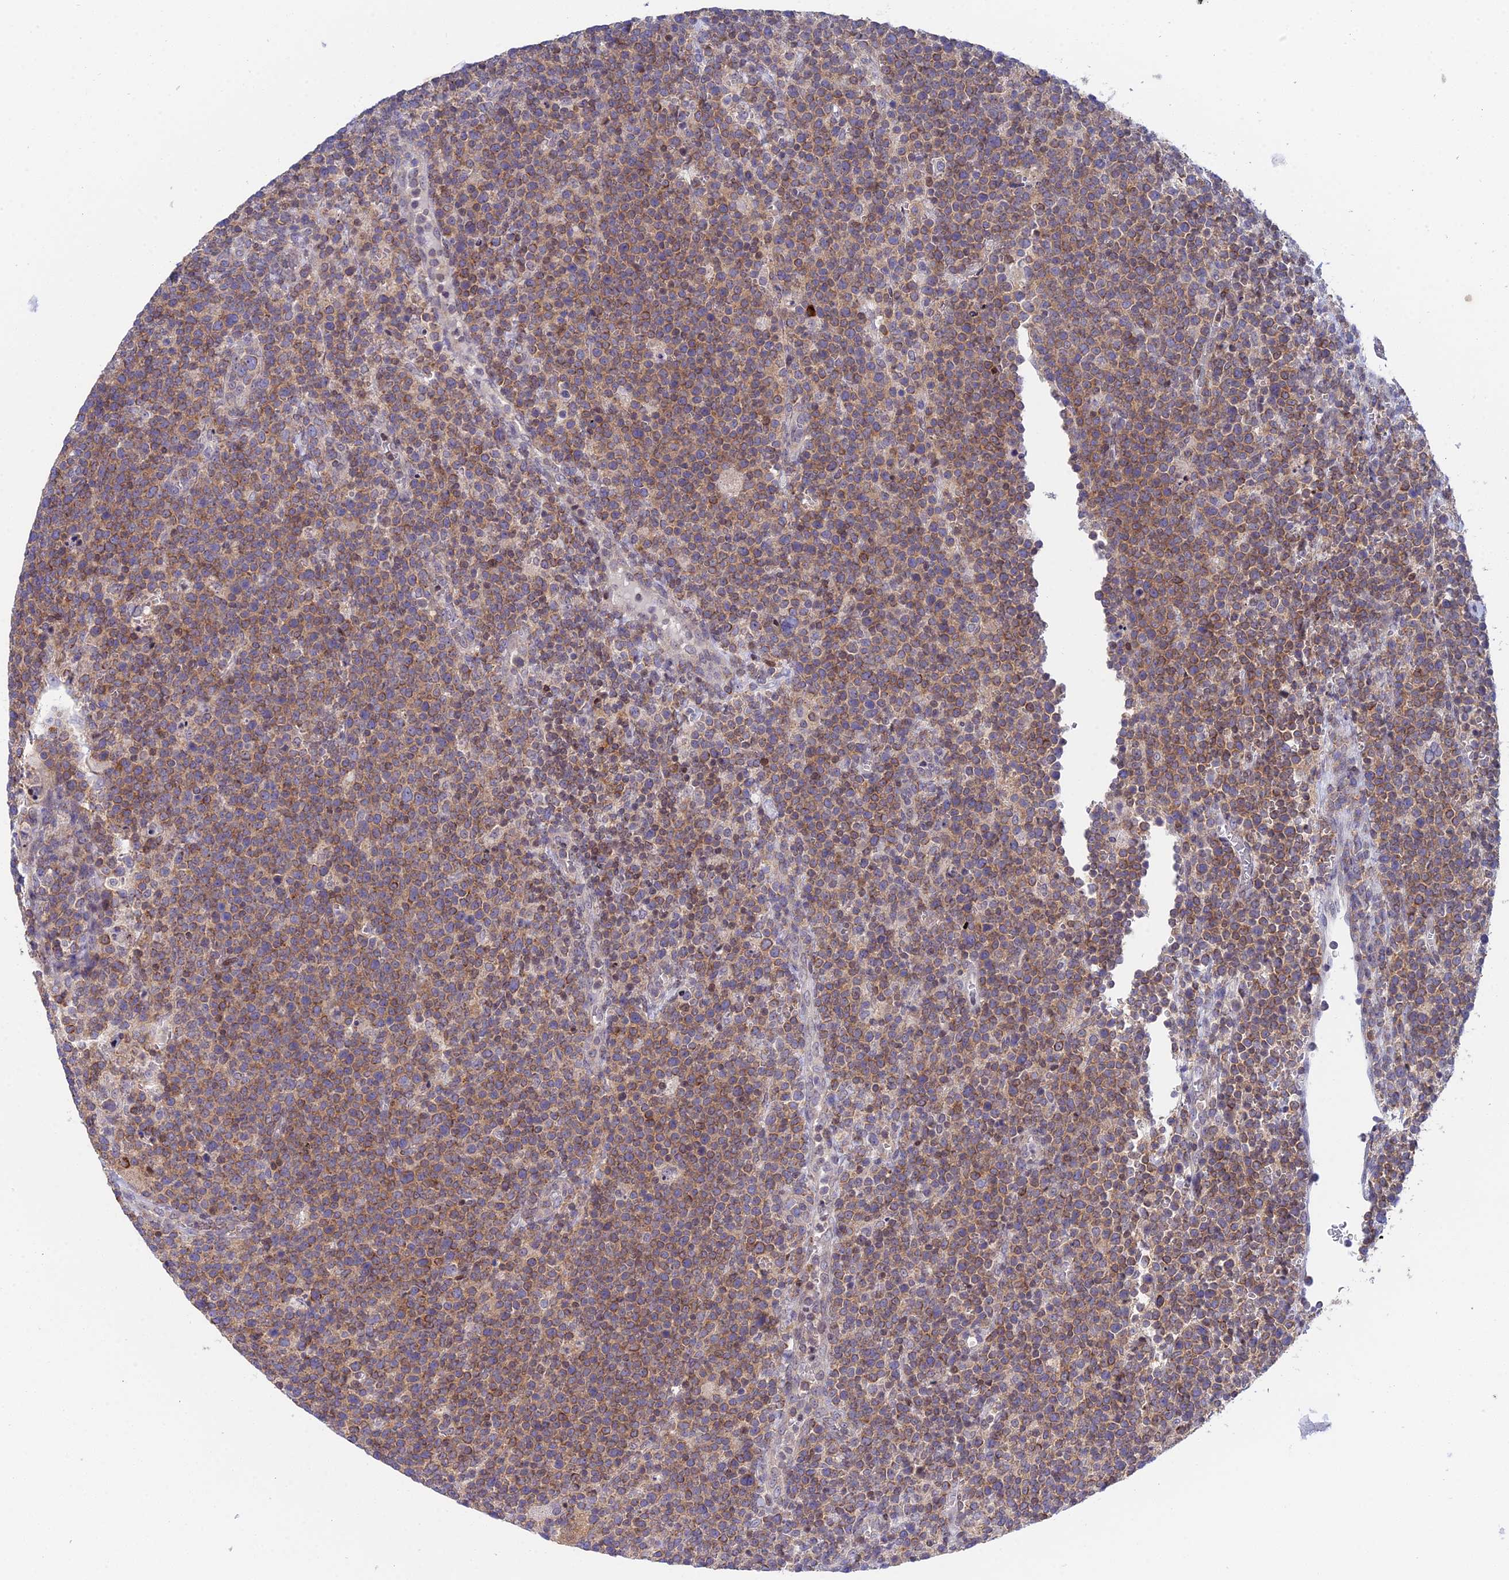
{"staining": {"intensity": "moderate", "quantity": ">75%", "location": "cytoplasmic/membranous"}, "tissue": "lymphoma", "cell_type": "Tumor cells", "image_type": "cancer", "snomed": [{"axis": "morphology", "description": "Malignant lymphoma, non-Hodgkin's type, High grade"}, {"axis": "topography", "description": "Lymph node"}], "caption": "Lymphoma stained for a protein (brown) reveals moderate cytoplasmic/membranous positive expression in about >75% of tumor cells.", "gene": "ELOA2", "patient": {"sex": "male", "age": 61}}